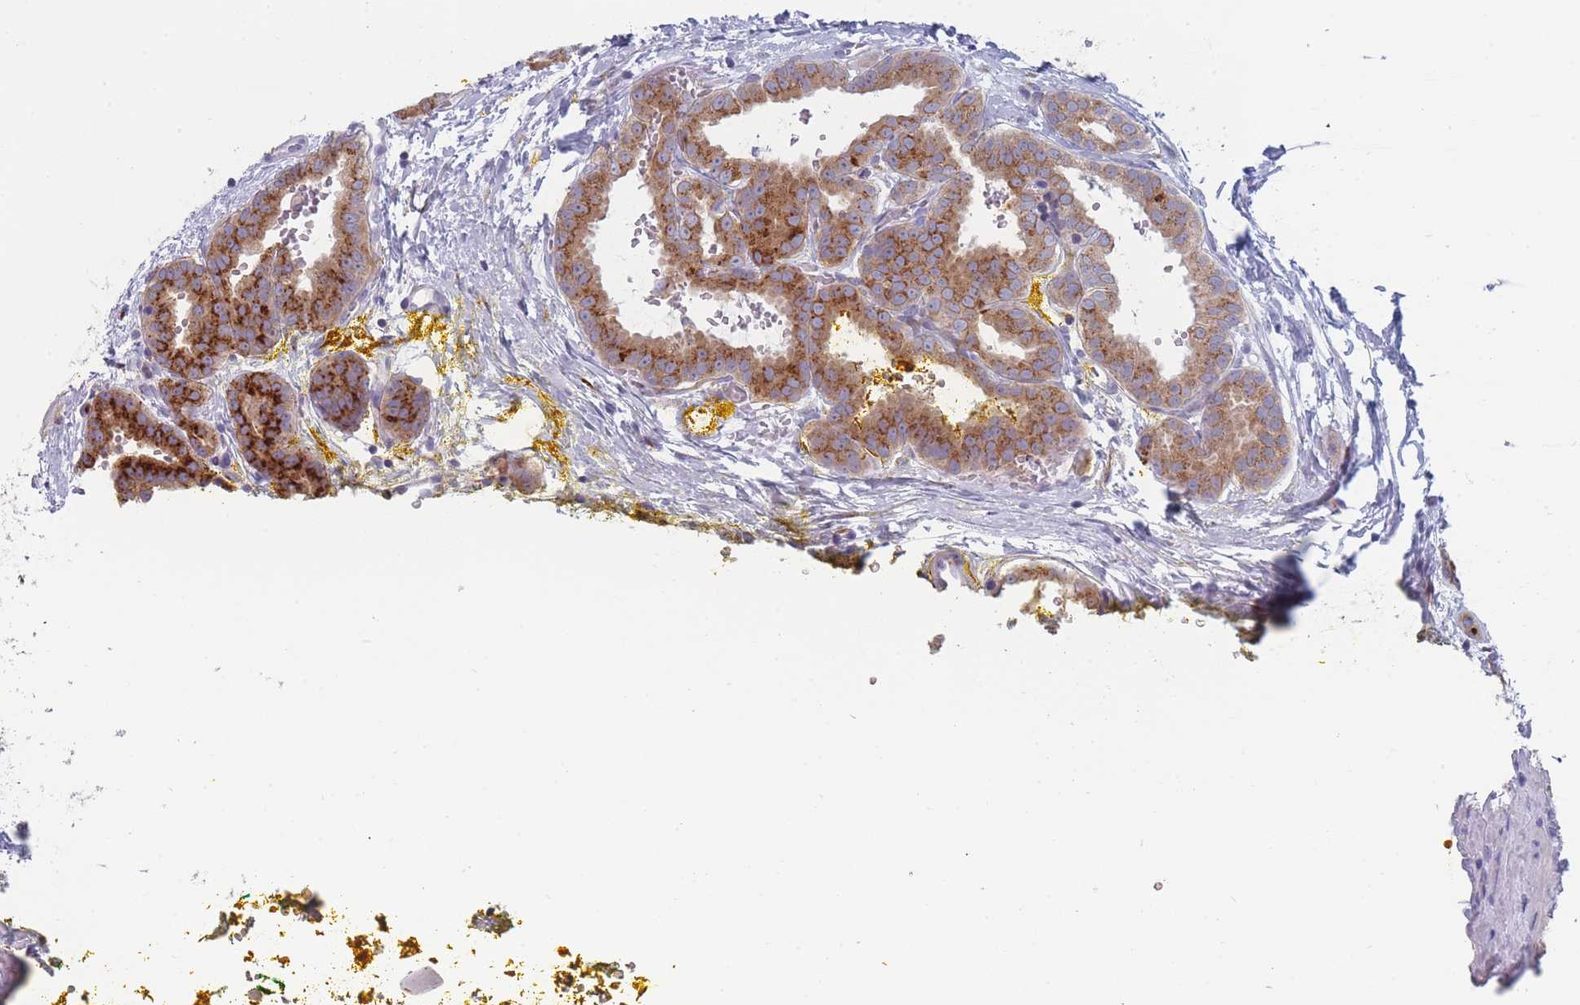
{"staining": {"intensity": "strong", "quantity": ">75%", "location": "cytoplasmic/membranous"}, "tissue": "prostate cancer", "cell_type": "Tumor cells", "image_type": "cancer", "snomed": [{"axis": "morphology", "description": "Adenocarcinoma, High grade"}, {"axis": "topography", "description": "Prostate"}], "caption": "Immunohistochemical staining of adenocarcinoma (high-grade) (prostate) demonstrates strong cytoplasmic/membranous protein expression in approximately >75% of tumor cells.", "gene": "TMED10", "patient": {"sex": "male", "age": 72}}